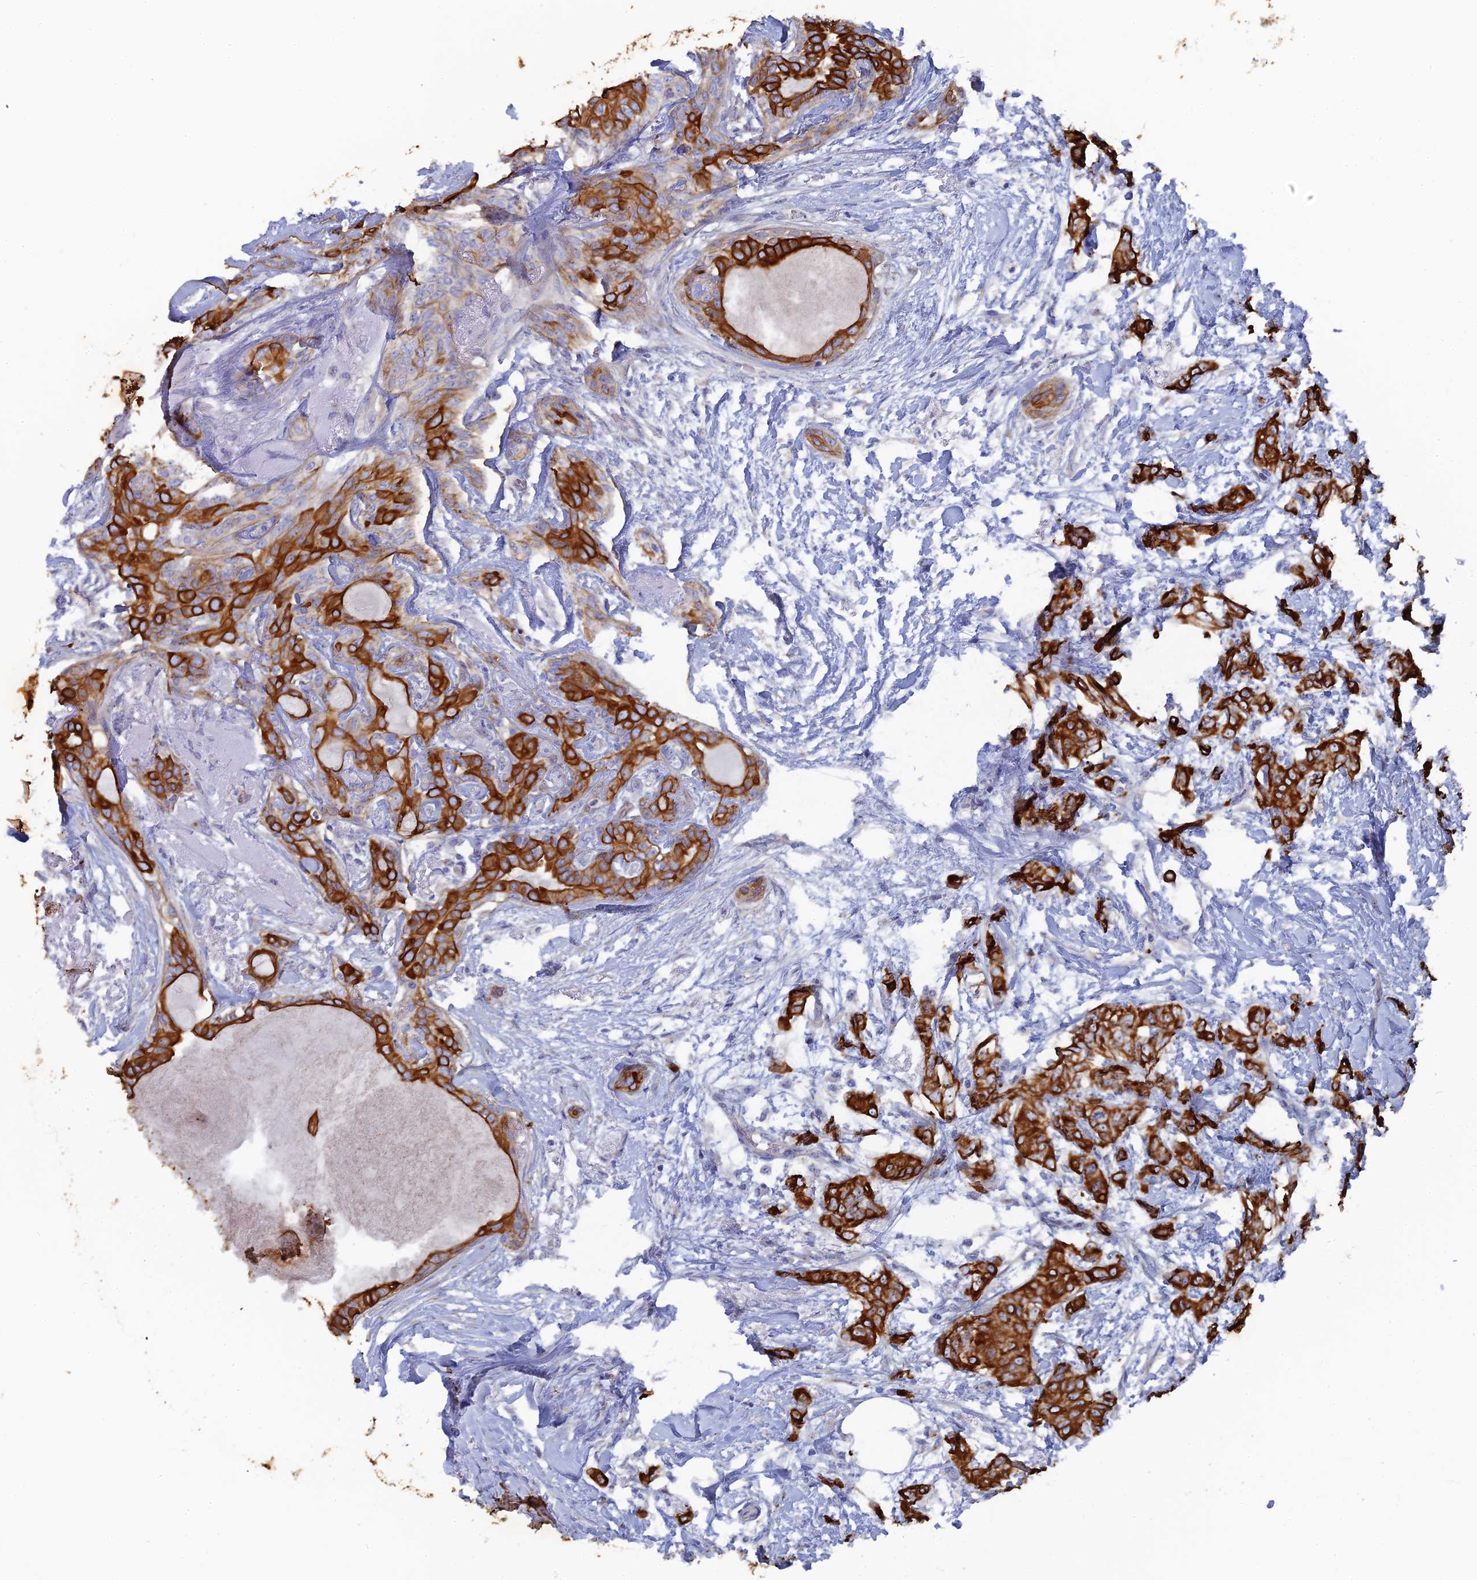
{"staining": {"intensity": "strong", "quantity": ">75%", "location": "cytoplasmic/membranous"}, "tissue": "breast cancer", "cell_type": "Tumor cells", "image_type": "cancer", "snomed": [{"axis": "morphology", "description": "Duct carcinoma"}, {"axis": "topography", "description": "Breast"}], "caption": "The histopathology image shows a brown stain indicating the presence of a protein in the cytoplasmic/membranous of tumor cells in breast cancer (infiltrating ductal carcinoma). The protein is shown in brown color, while the nuclei are stained blue.", "gene": "SRFBP1", "patient": {"sex": "female", "age": 72}}